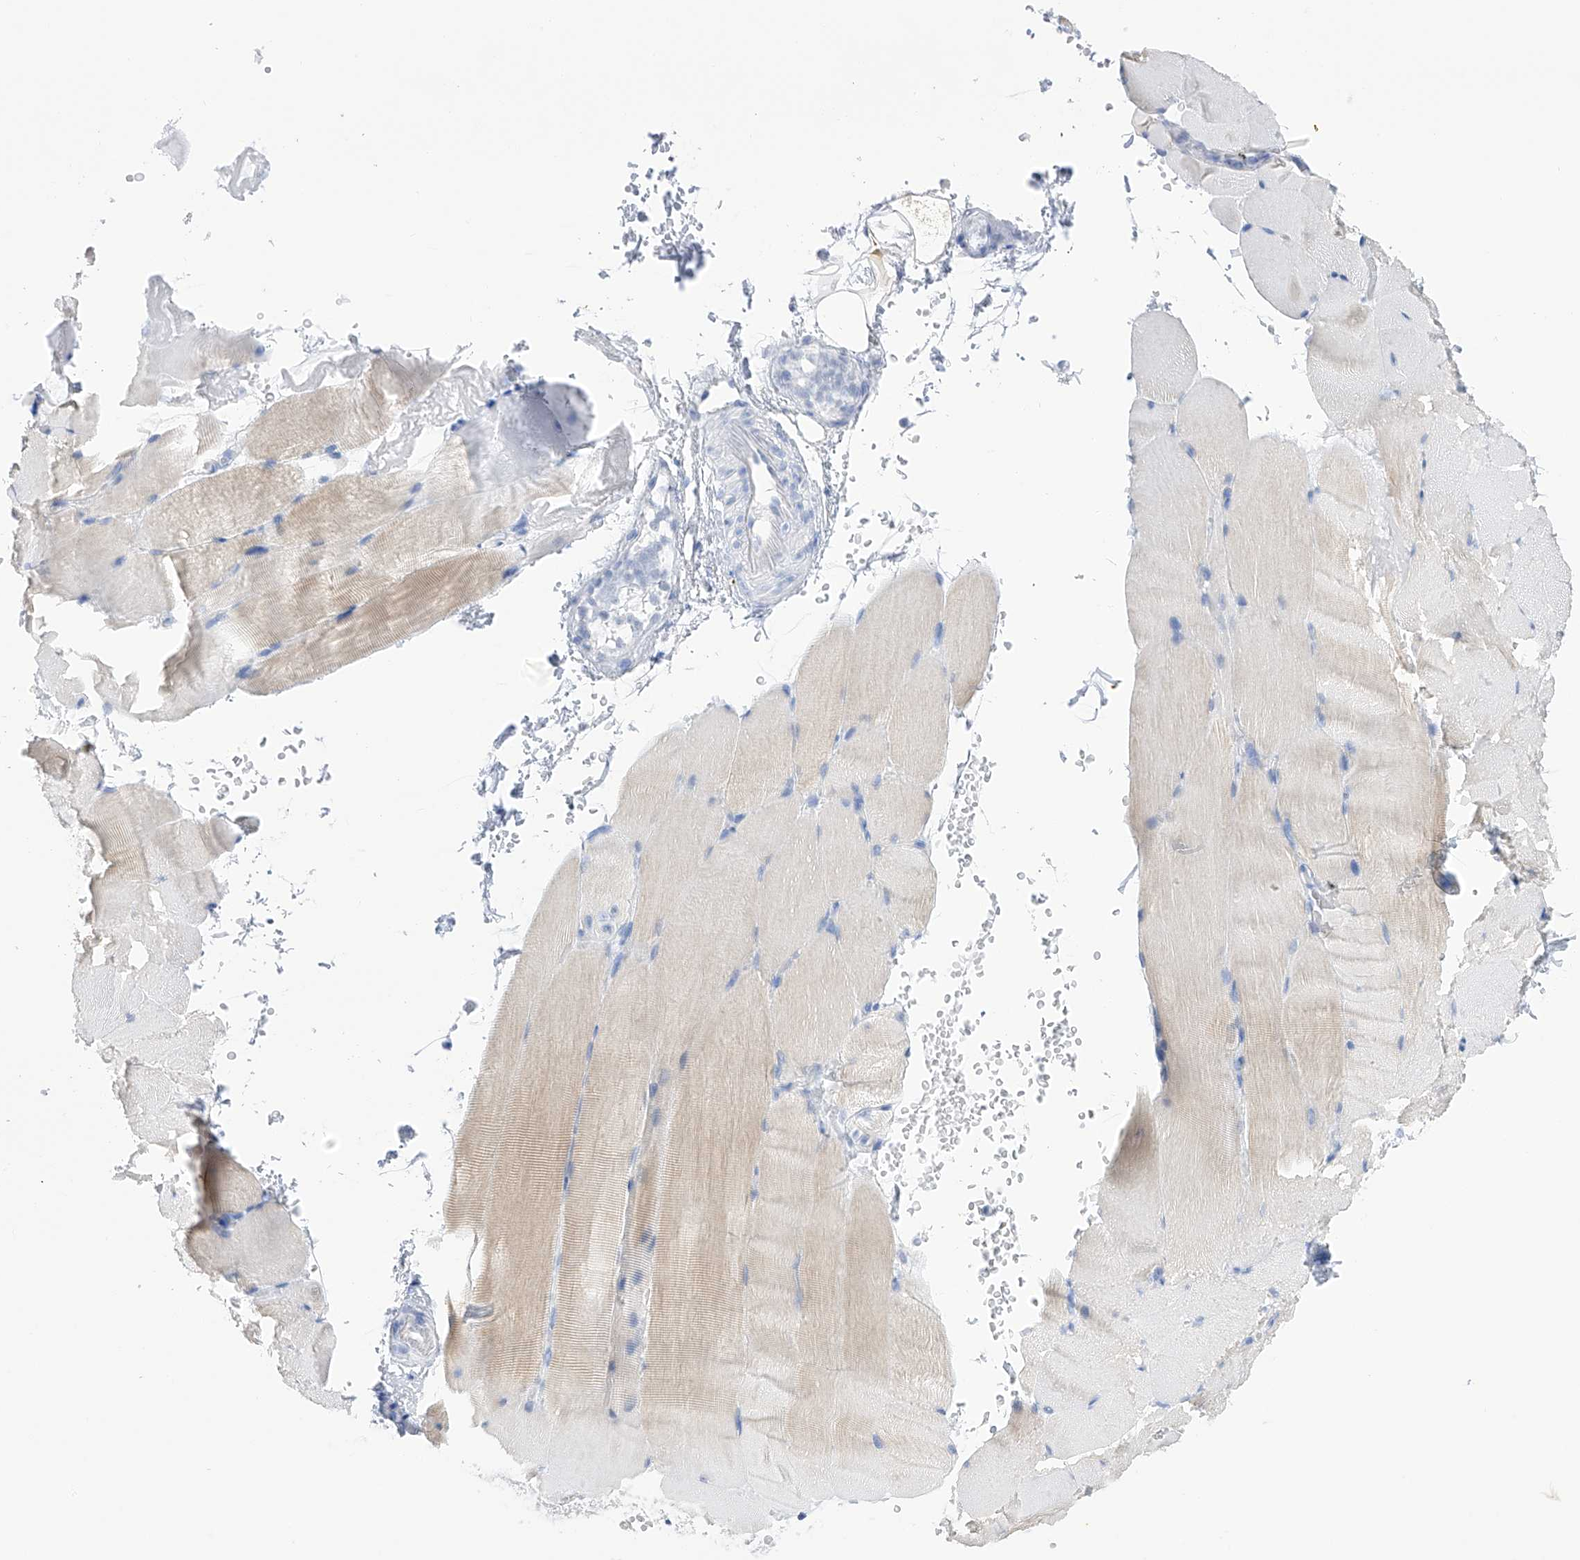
{"staining": {"intensity": "weak", "quantity": "<25%", "location": "cytoplasmic/membranous"}, "tissue": "skeletal muscle", "cell_type": "Myocytes", "image_type": "normal", "snomed": [{"axis": "morphology", "description": "Normal tissue, NOS"}, {"axis": "topography", "description": "Skeletal muscle"}, {"axis": "topography", "description": "Parathyroid gland"}], "caption": "Micrograph shows no significant protein expression in myocytes of benign skeletal muscle. The staining is performed using DAB (3,3'-diaminobenzidine) brown chromogen with nuclei counter-stained in using hematoxylin.", "gene": "FLG", "patient": {"sex": "female", "age": 37}}